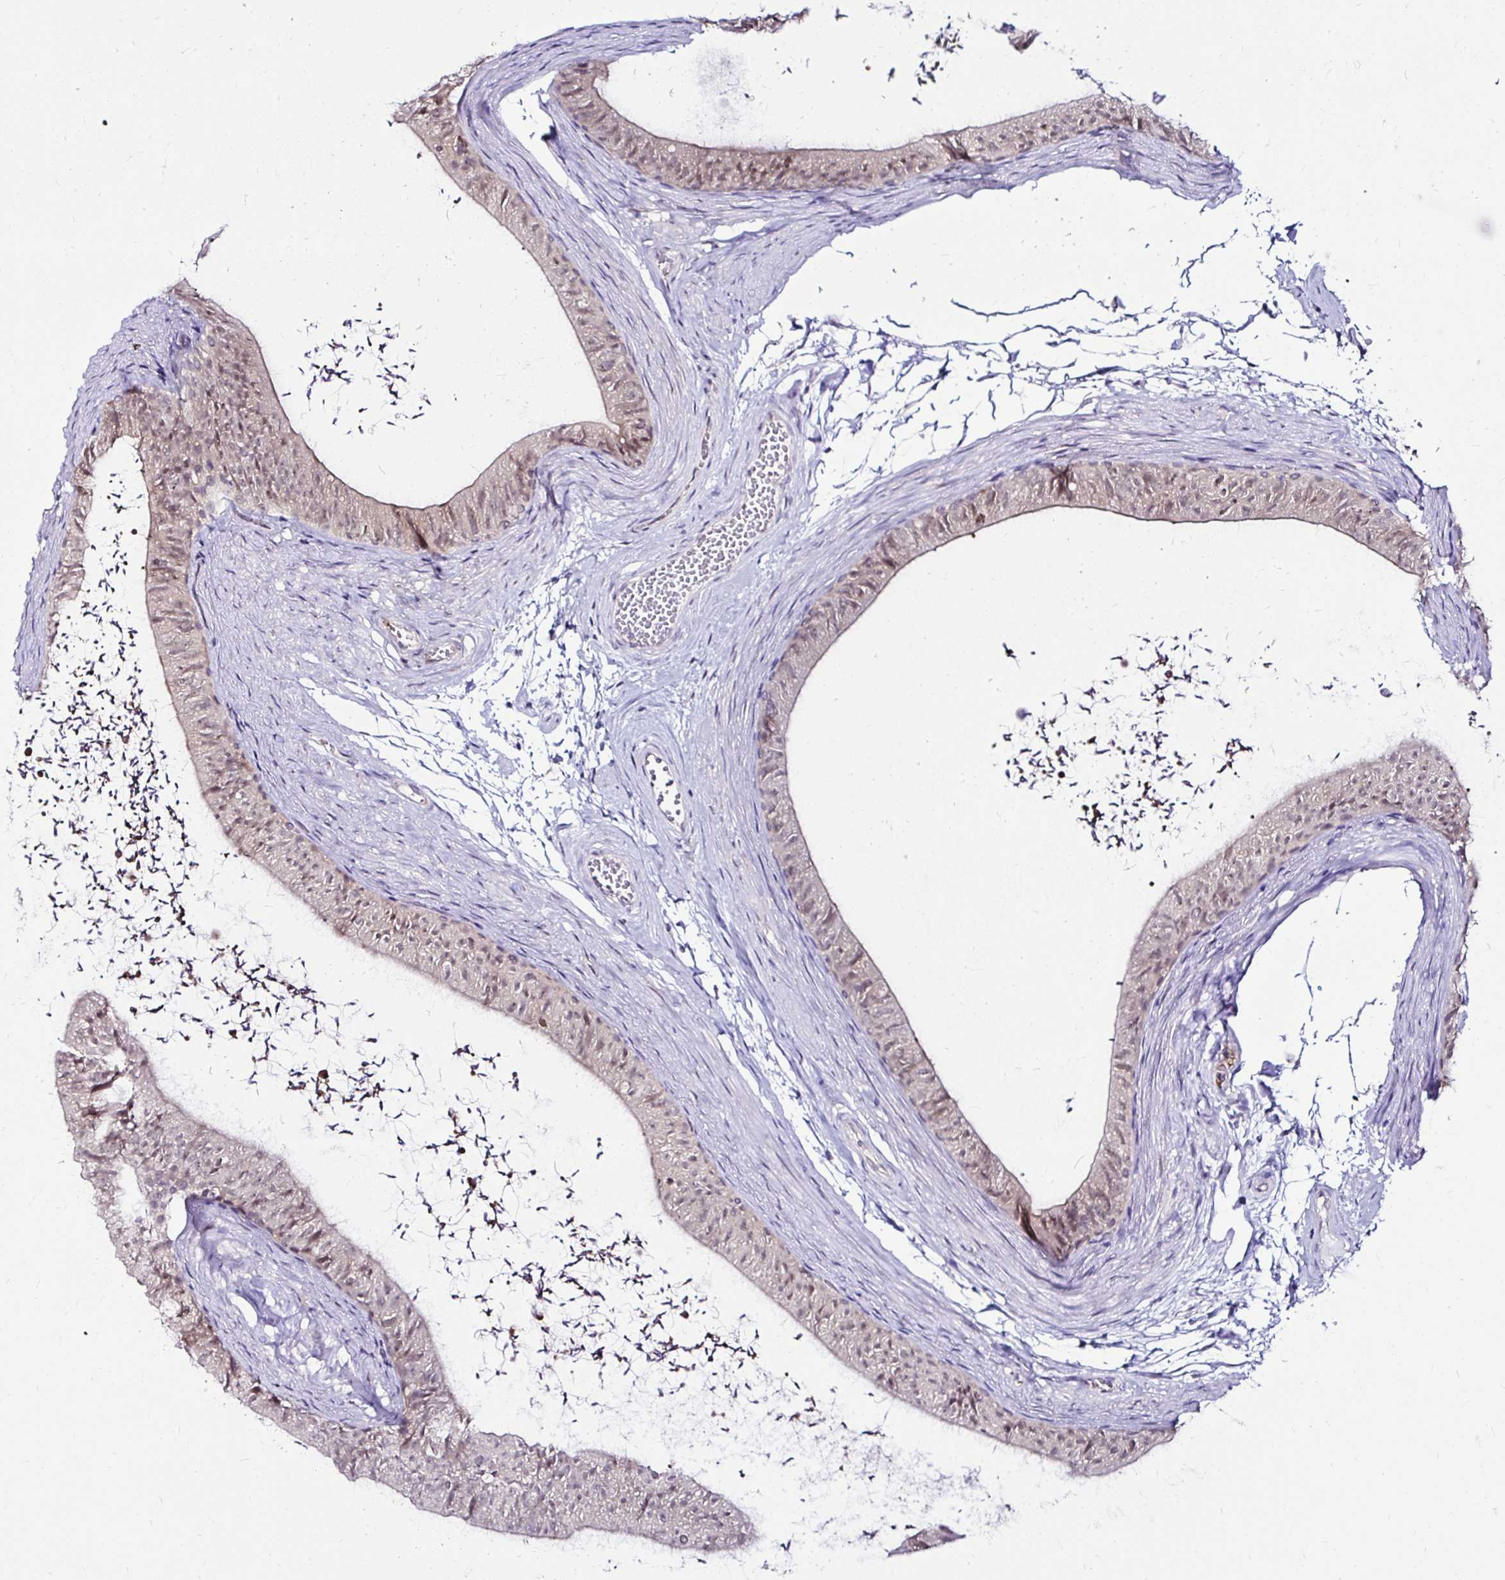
{"staining": {"intensity": "moderate", "quantity": "25%-75%", "location": "nuclear"}, "tissue": "epididymis", "cell_type": "Glandular cells", "image_type": "normal", "snomed": [{"axis": "morphology", "description": "Normal tissue, NOS"}, {"axis": "topography", "description": "Epididymis, spermatic cord, NOS"}, {"axis": "topography", "description": "Epididymis"}, {"axis": "topography", "description": "Peripheral nerve tissue"}], "caption": "Immunohistochemical staining of benign human epididymis shows moderate nuclear protein staining in about 25%-75% of glandular cells.", "gene": "PSMD3", "patient": {"sex": "male", "age": 29}}